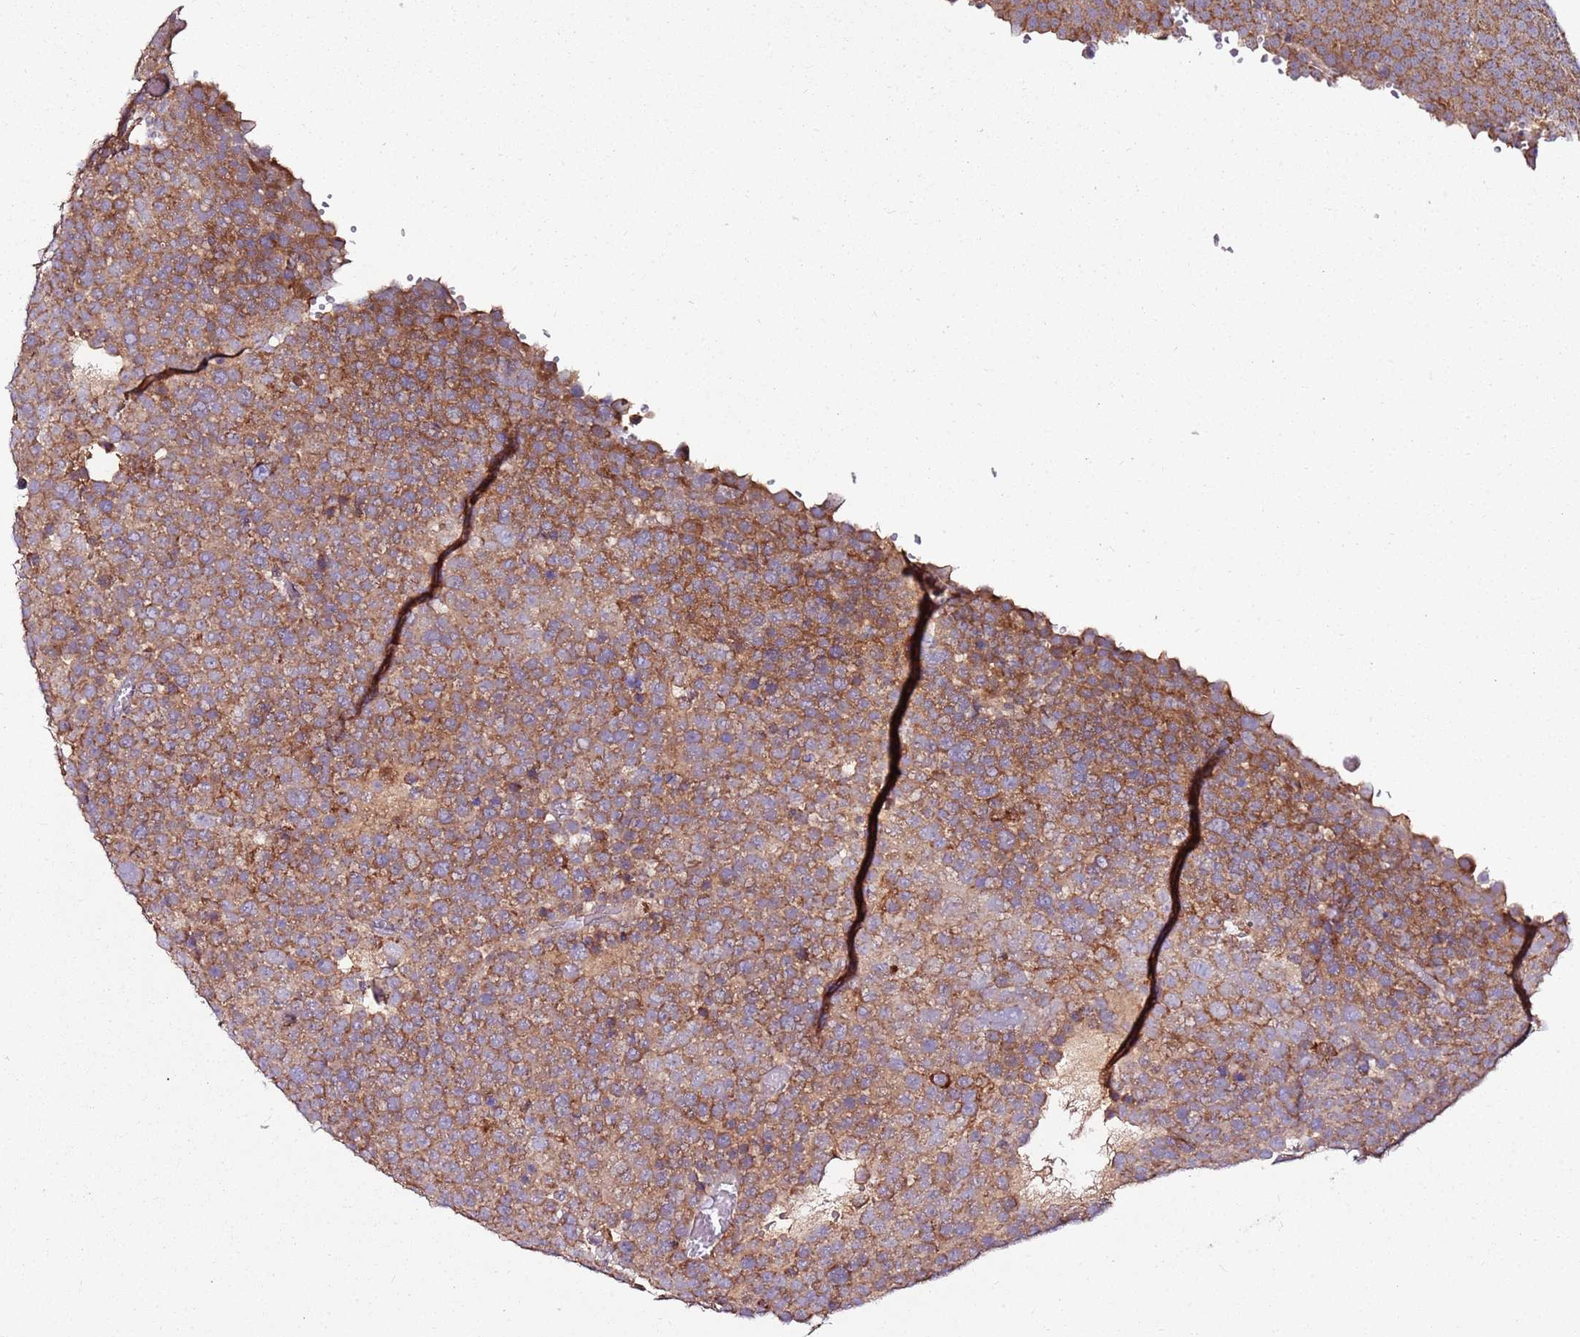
{"staining": {"intensity": "moderate", "quantity": ">75%", "location": "cytoplasmic/membranous"}, "tissue": "testis cancer", "cell_type": "Tumor cells", "image_type": "cancer", "snomed": [{"axis": "morphology", "description": "Seminoma, NOS"}, {"axis": "topography", "description": "Testis"}], "caption": "An image showing moderate cytoplasmic/membranous staining in about >75% of tumor cells in testis seminoma, as visualized by brown immunohistochemical staining.", "gene": "KRTAP21-3", "patient": {"sex": "male", "age": 71}}